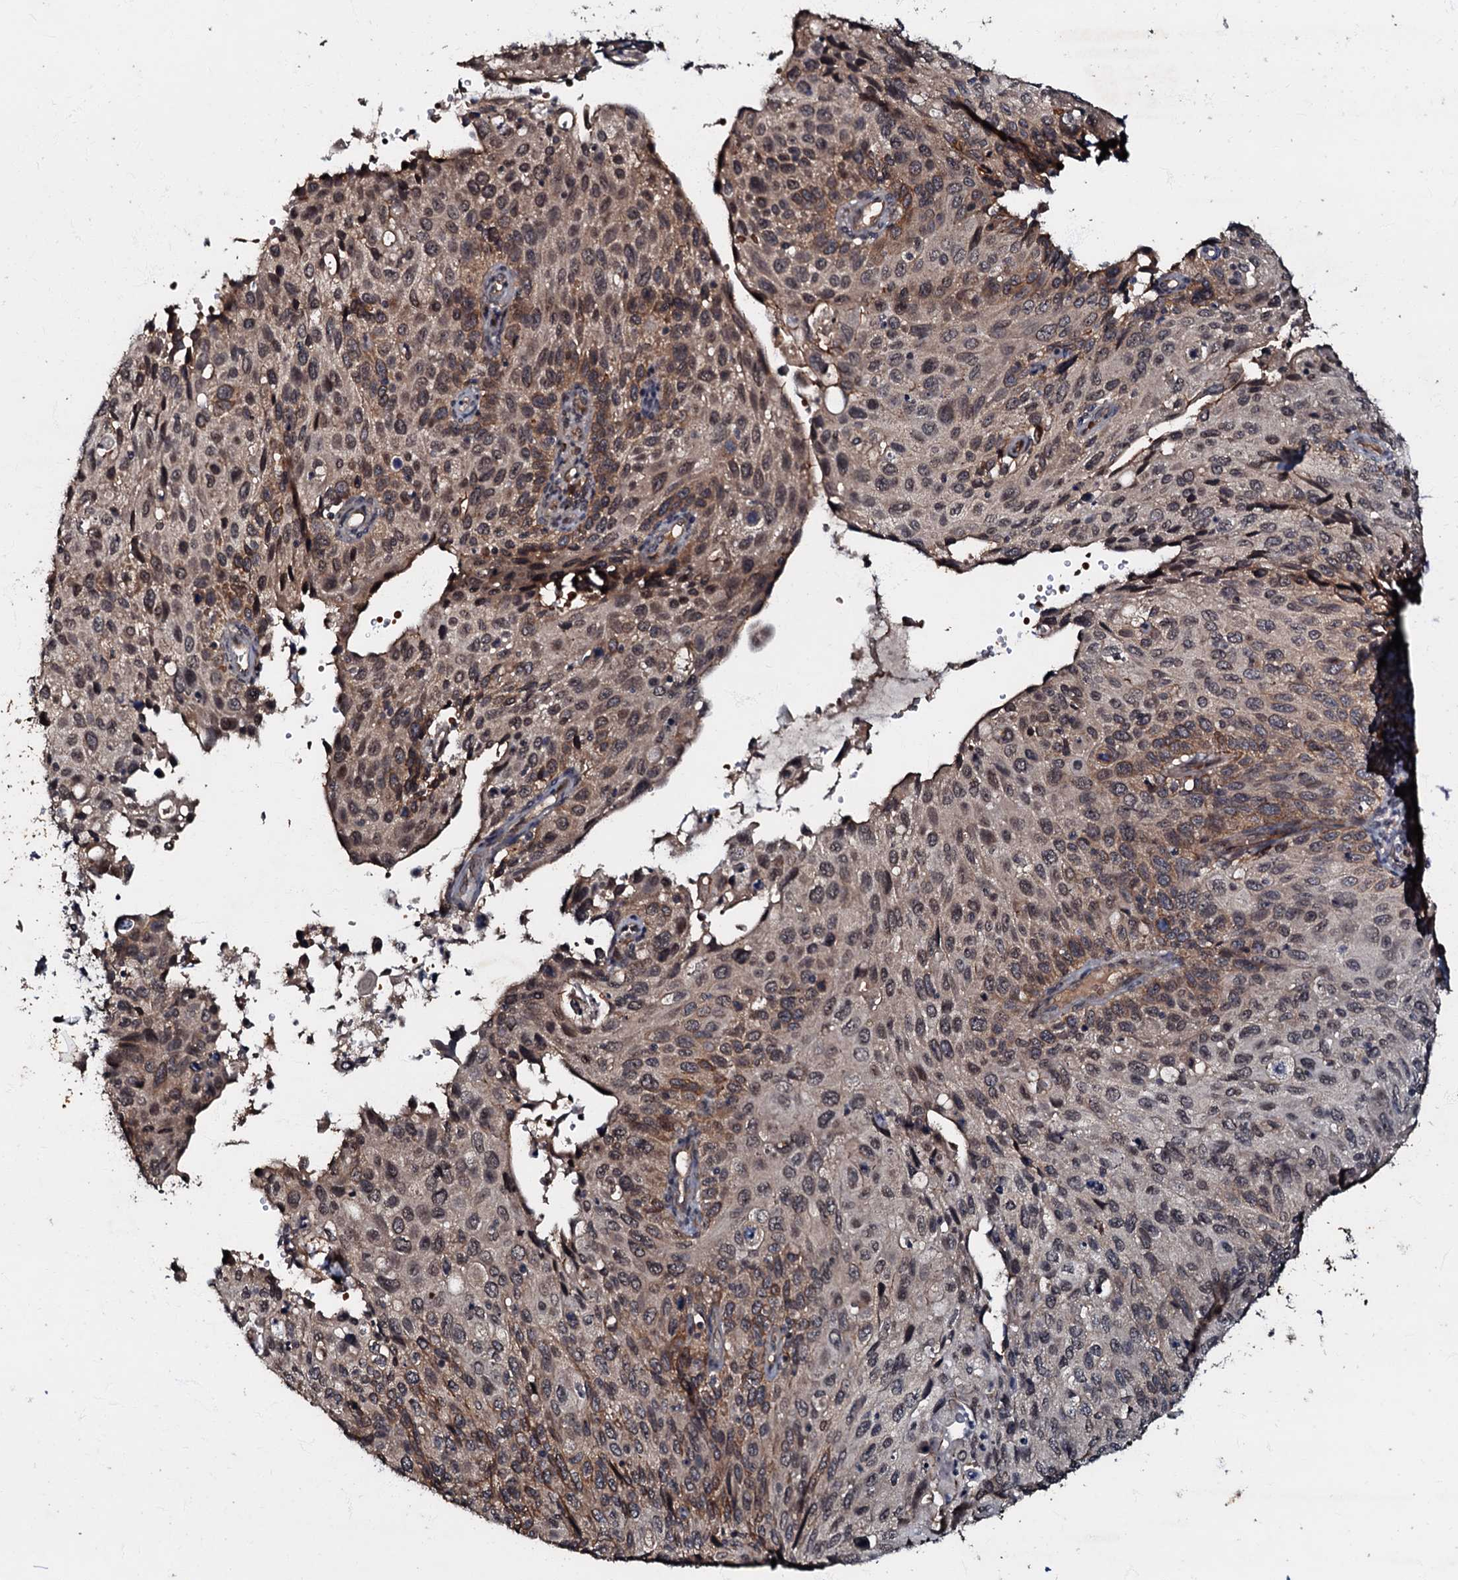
{"staining": {"intensity": "weak", "quantity": ">75%", "location": "cytoplasmic/membranous,nuclear"}, "tissue": "cervical cancer", "cell_type": "Tumor cells", "image_type": "cancer", "snomed": [{"axis": "morphology", "description": "Squamous cell carcinoma, NOS"}, {"axis": "topography", "description": "Cervix"}], "caption": "Protein staining of cervical squamous cell carcinoma tissue displays weak cytoplasmic/membranous and nuclear positivity in approximately >75% of tumor cells.", "gene": "MANSC4", "patient": {"sex": "female", "age": 70}}